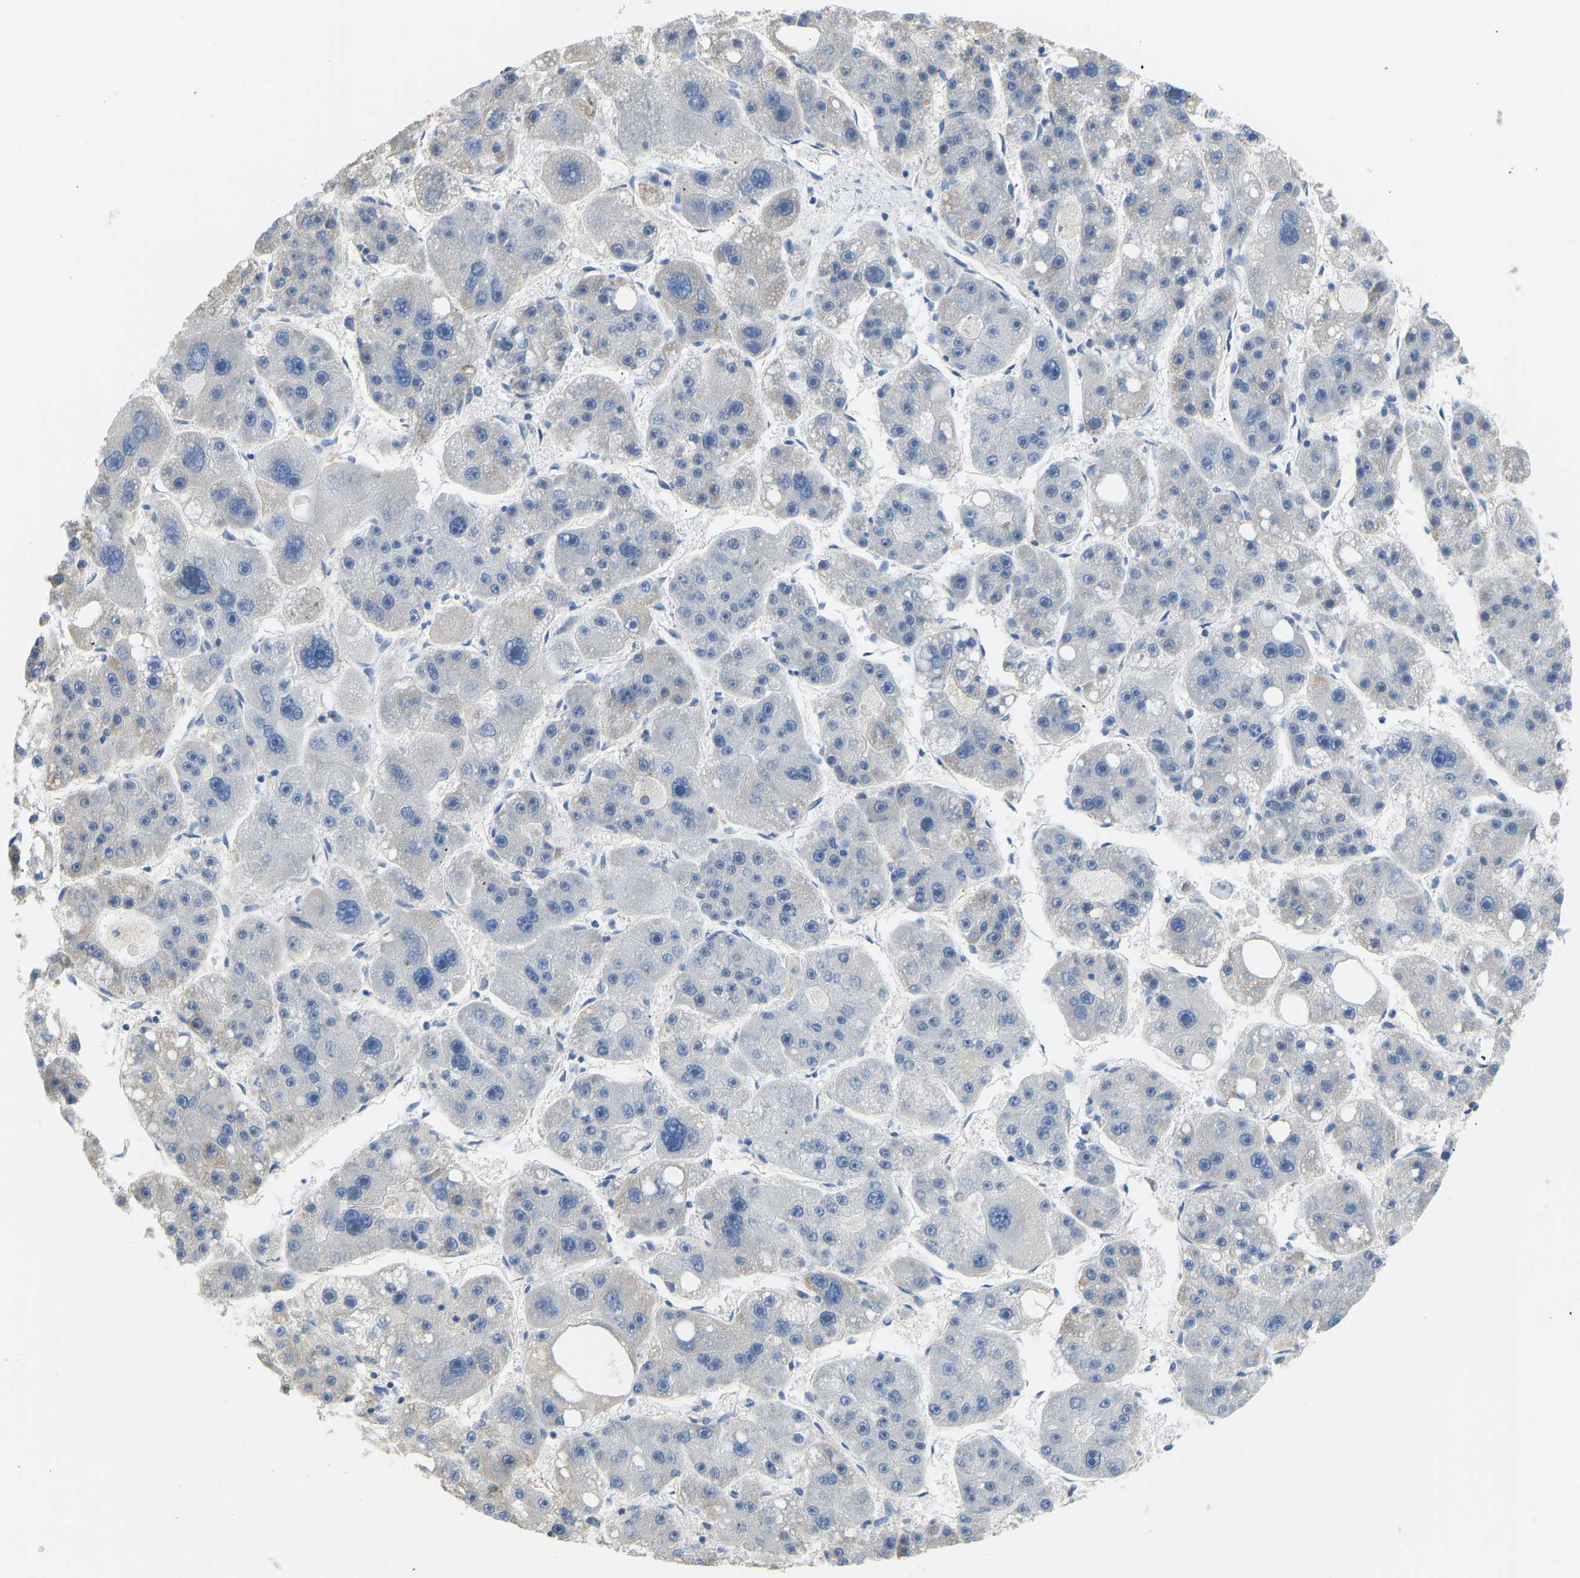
{"staining": {"intensity": "negative", "quantity": "none", "location": "none"}, "tissue": "liver cancer", "cell_type": "Tumor cells", "image_type": "cancer", "snomed": [{"axis": "morphology", "description": "Carcinoma, Hepatocellular, NOS"}, {"axis": "topography", "description": "Liver"}], "caption": "Protein analysis of liver cancer (hepatocellular carcinoma) shows no significant positivity in tumor cells.", "gene": "VRK1", "patient": {"sex": "female", "age": 61}}